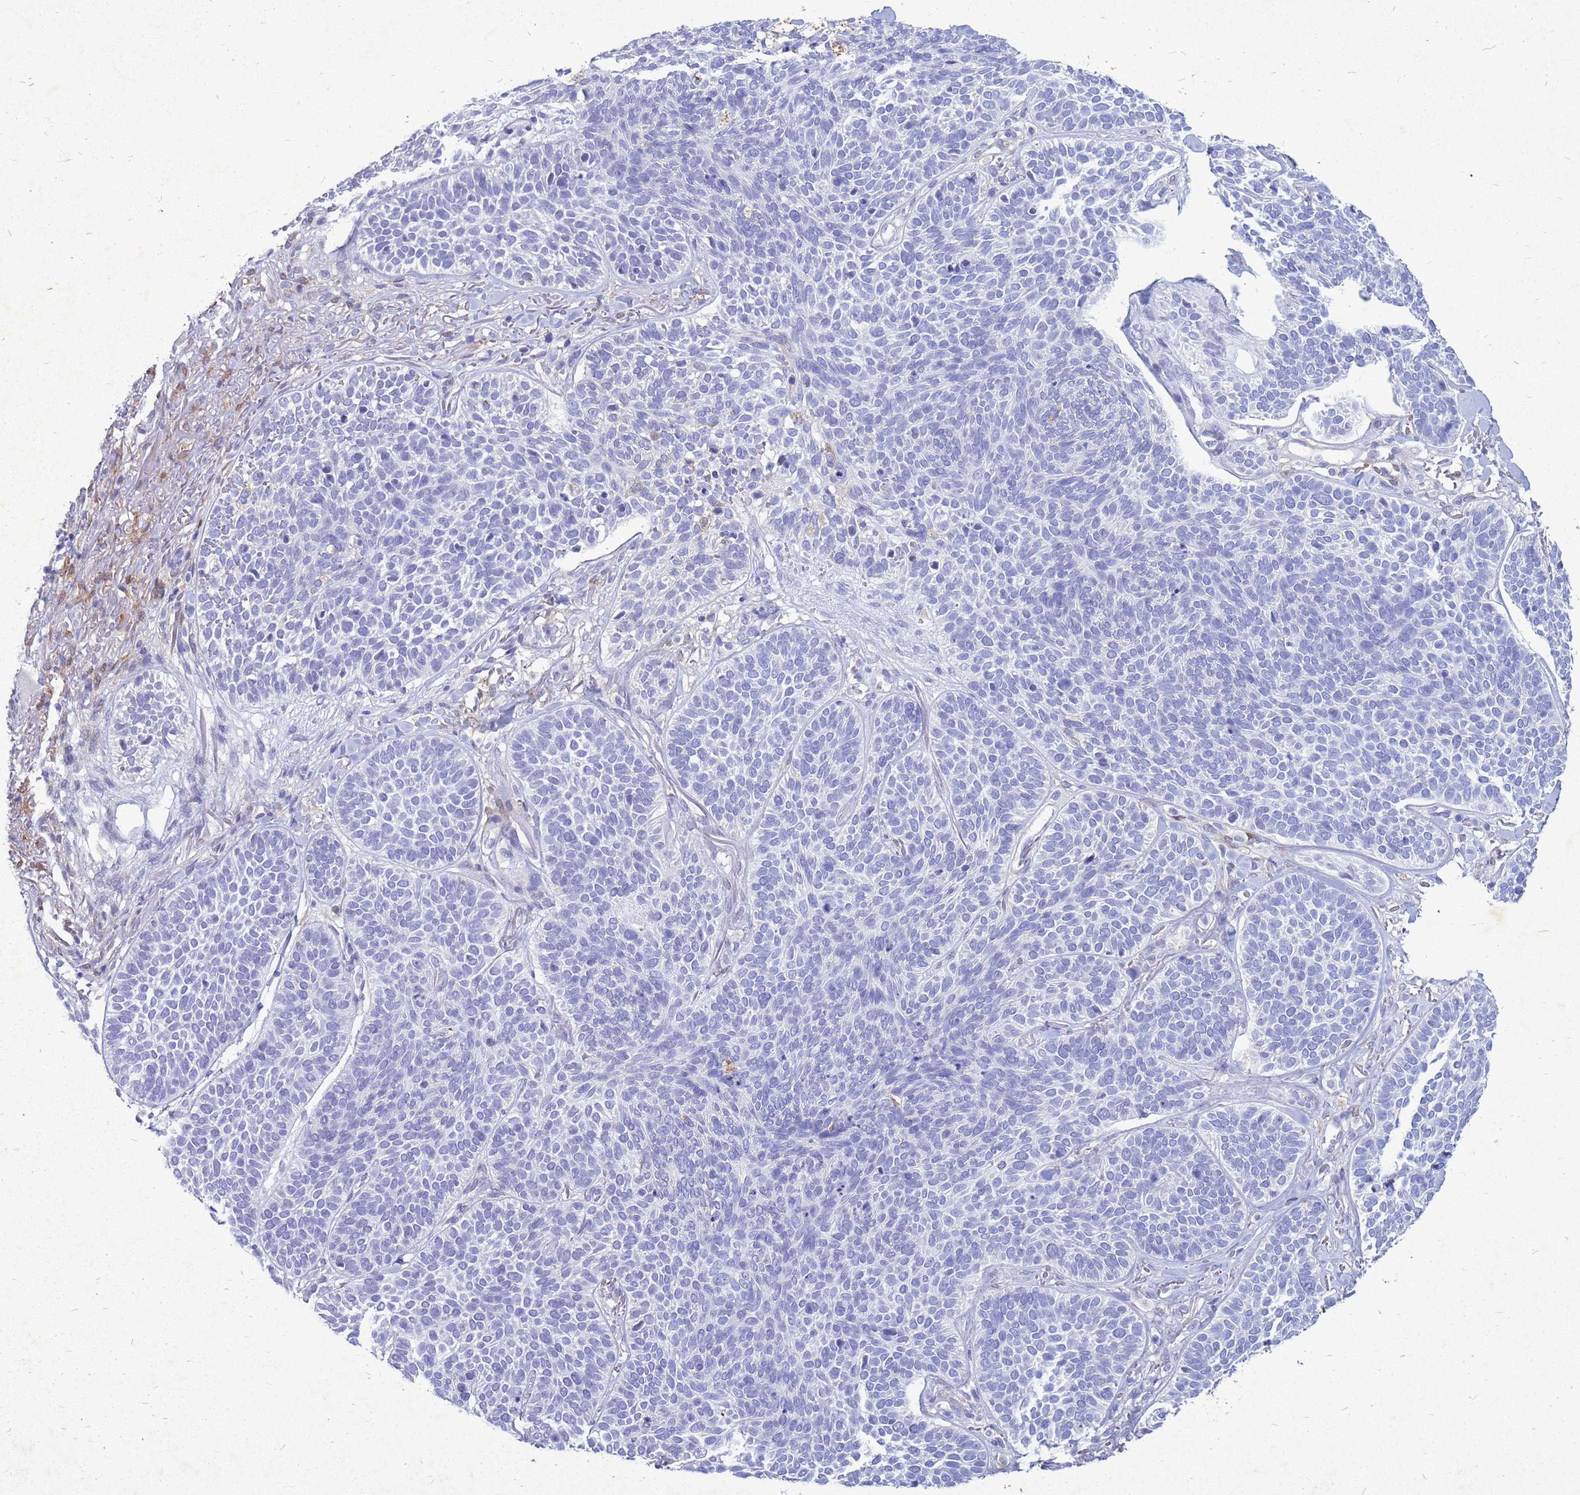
{"staining": {"intensity": "negative", "quantity": "none", "location": "none"}, "tissue": "skin cancer", "cell_type": "Tumor cells", "image_type": "cancer", "snomed": [{"axis": "morphology", "description": "Basal cell carcinoma"}, {"axis": "topography", "description": "Skin"}], "caption": "Immunohistochemistry histopathology image of skin cancer (basal cell carcinoma) stained for a protein (brown), which displays no positivity in tumor cells.", "gene": "AKR1C1", "patient": {"sex": "male", "age": 85}}